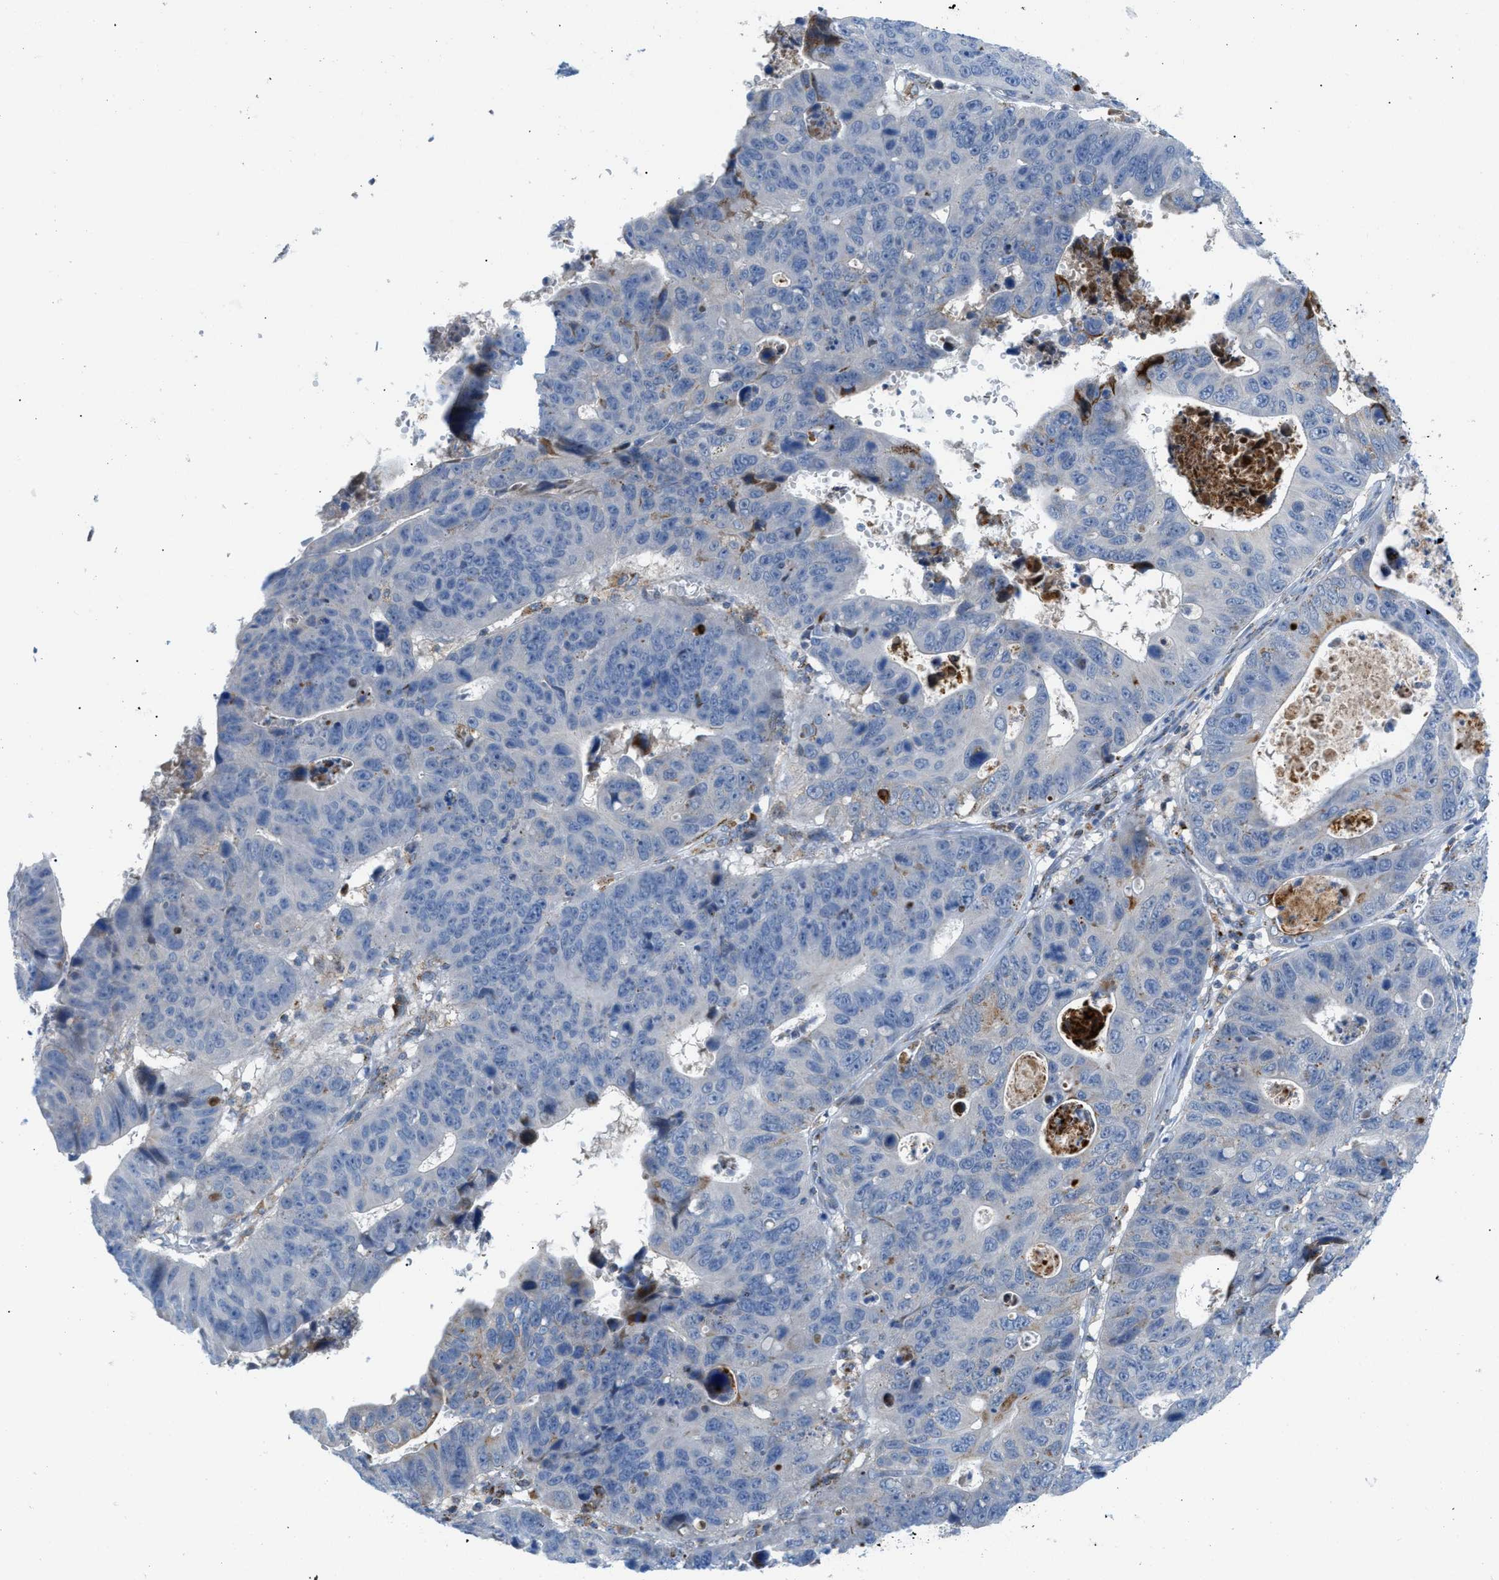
{"staining": {"intensity": "negative", "quantity": "none", "location": "none"}, "tissue": "stomach cancer", "cell_type": "Tumor cells", "image_type": "cancer", "snomed": [{"axis": "morphology", "description": "Adenocarcinoma, NOS"}, {"axis": "topography", "description": "Stomach"}], "caption": "Adenocarcinoma (stomach) was stained to show a protein in brown. There is no significant positivity in tumor cells.", "gene": "RBBP9", "patient": {"sex": "male", "age": 59}}